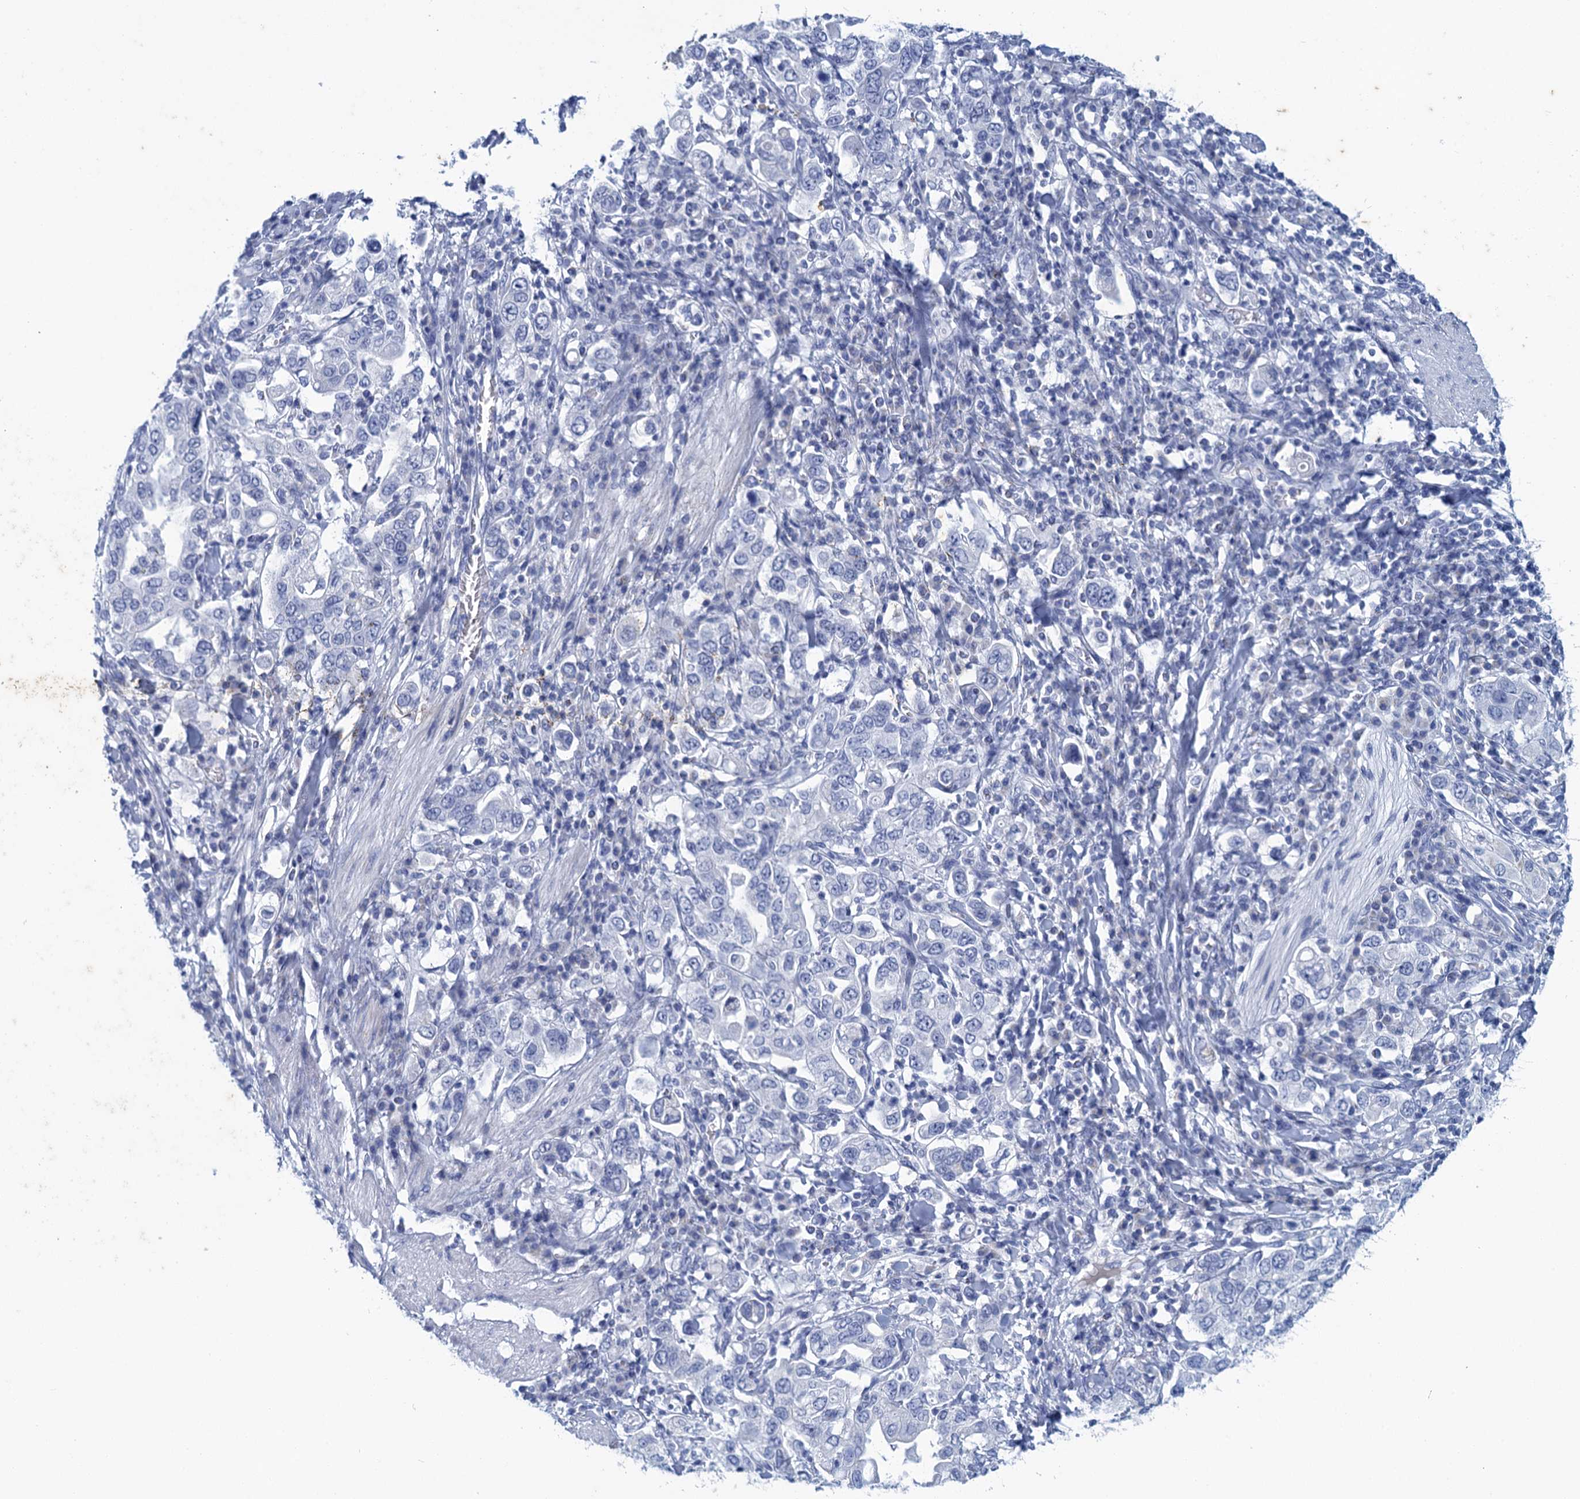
{"staining": {"intensity": "negative", "quantity": "none", "location": "none"}, "tissue": "stomach cancer", "cell_type": "Tumor cells", "image_type": "cancer", "snomed": [{"axis": "morphology", "description": "Adenocarcinoma, NOS"}, {"axis": "topography", "description": "Stomach, upper"}], "caption": "This is a micrograph of IHC staining of stomach adenocarcinoma, which shows no expression in tumor cells. (DAB (3,3'-diaminobenzidine) IHC, high magnification).", "gene": "SCEL", "patient": {"sex": "male", "age": 62}}